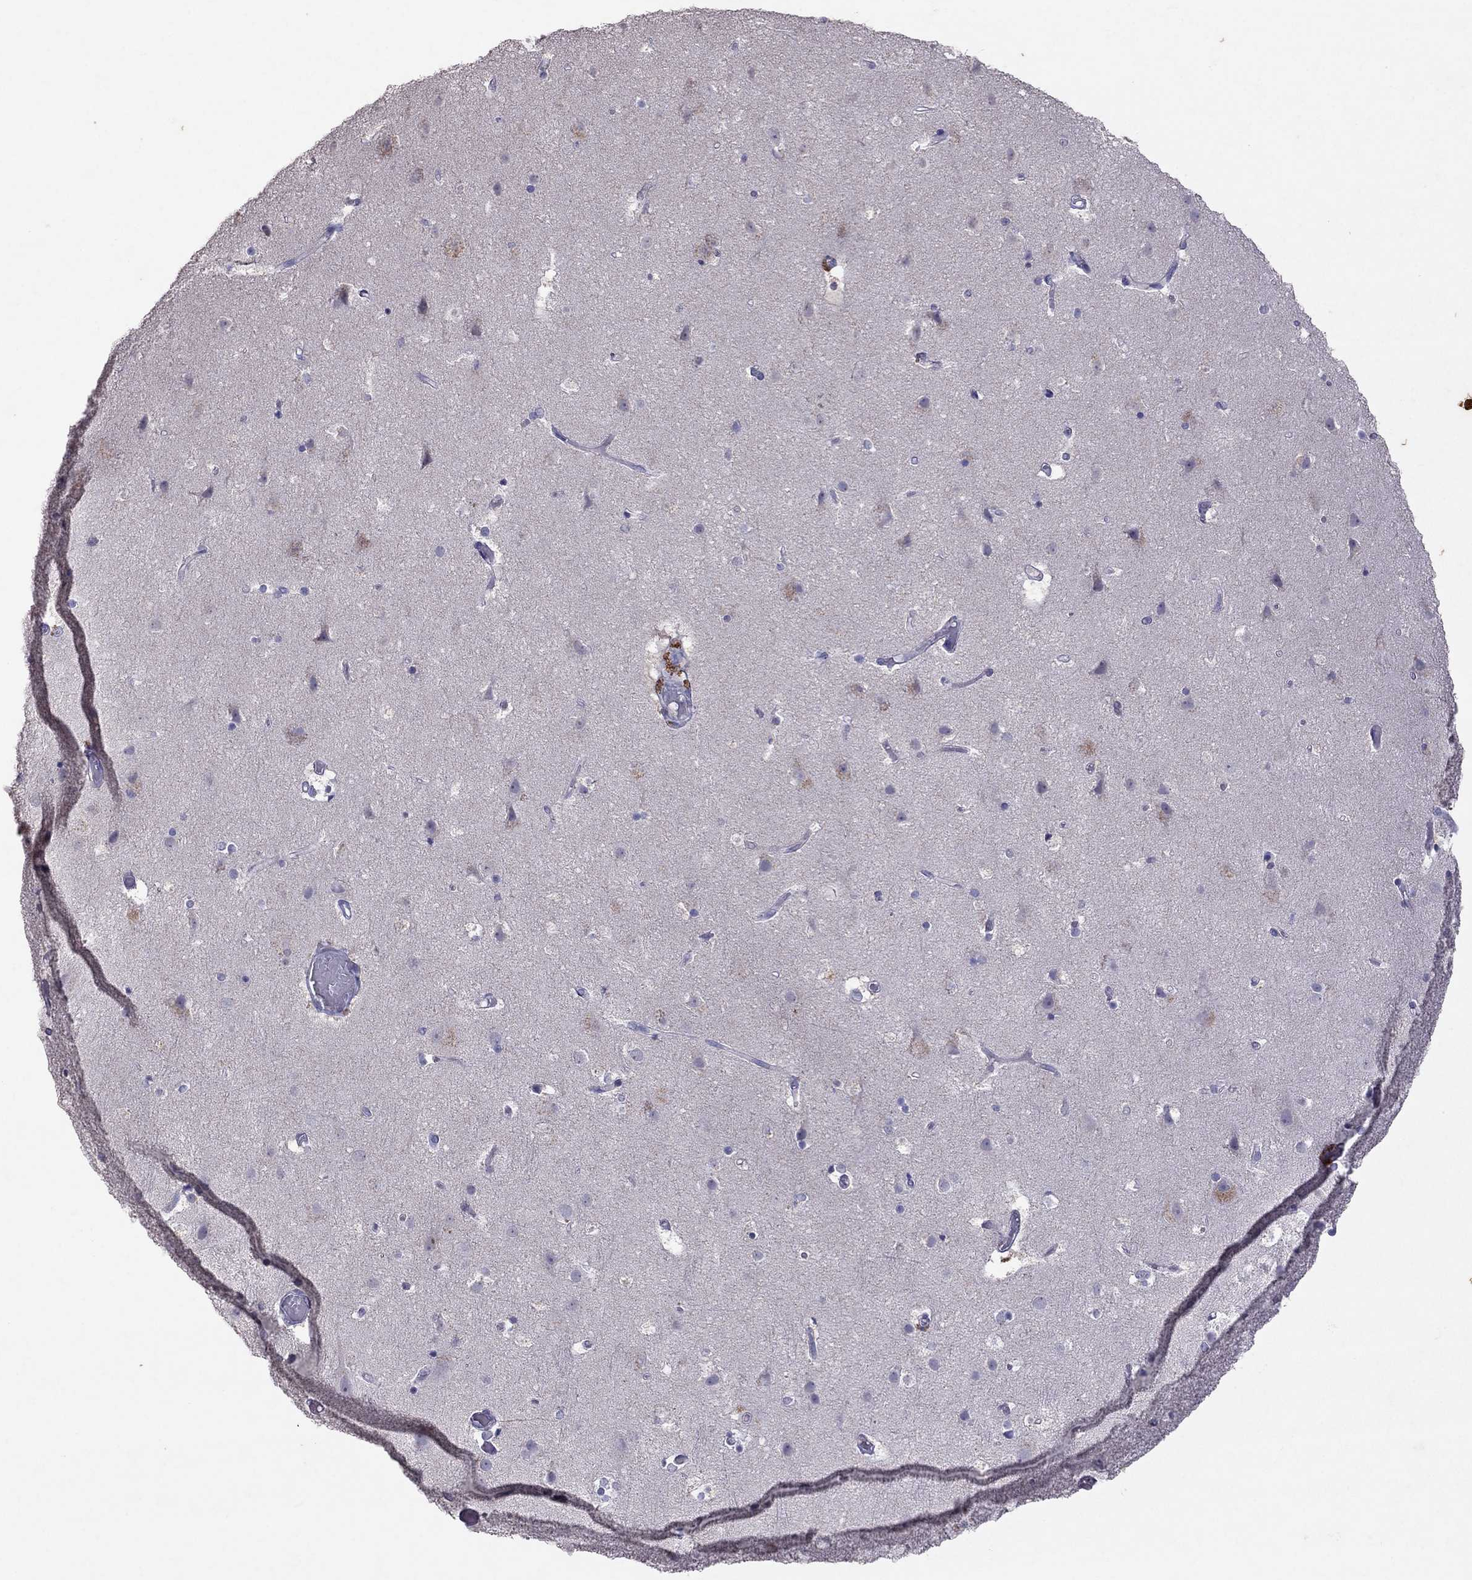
{"staining": {"intensity": "negative", "quantity": "none", "location": "none"}, "tissue": "cerebral cortex", "cell_type": "Endothelial cells", "image_type": "normal", "snomed": [{"axis": "morphology", "description": "Normal tissue, NOS"}, {"axis": "topography", "description": "Cerebral cortex"}], "caption": "The immunohistochemistry histopathology image has no significant staining in endothelial cells of cerebral cortex. (DAB IHC, high magnification).", "gene": "FST", "patient": {"sex": "female", "age": 52}}